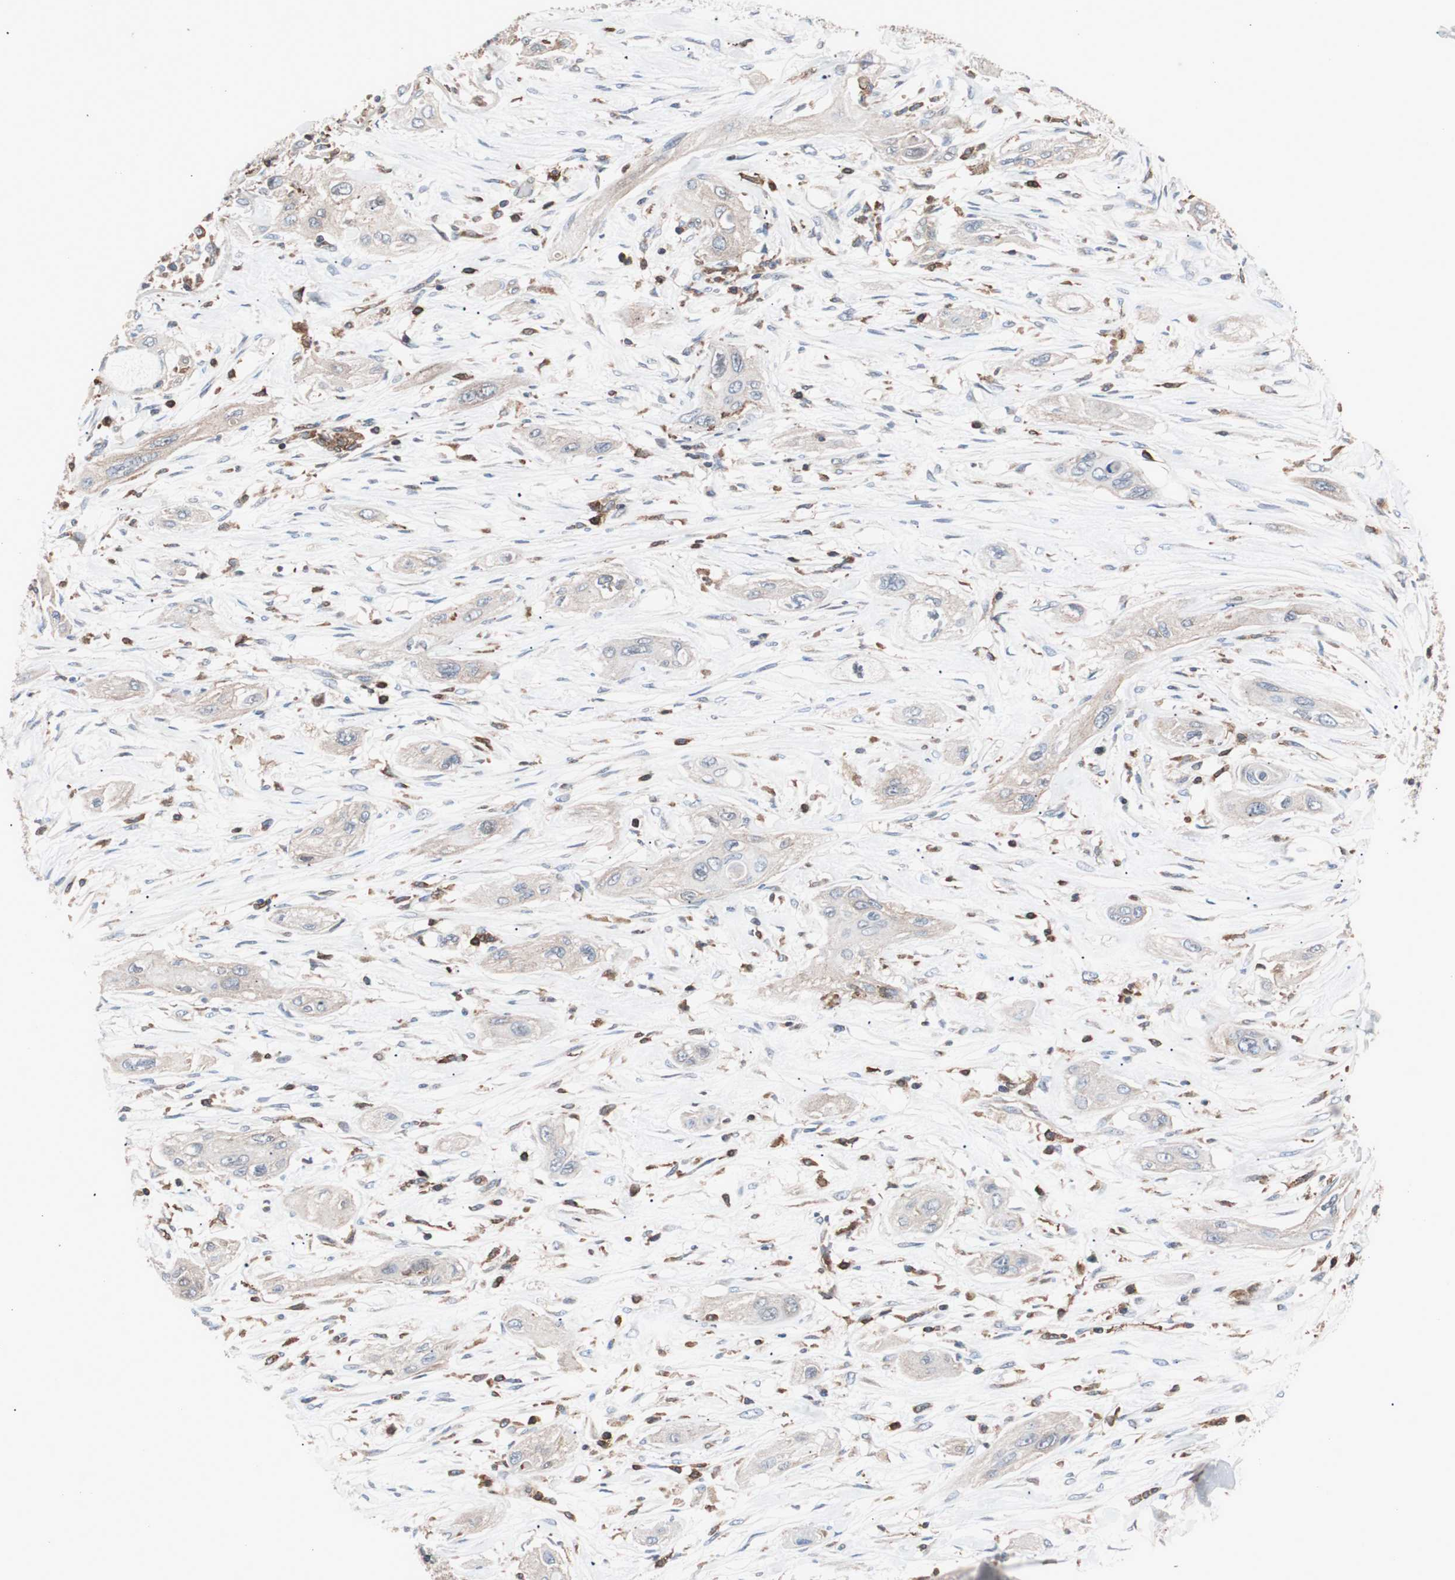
{"staining": {"intensity": "weak", "quantity": ">75%", "location": "cytoplasmic/membranous"}, "tissue": "lung cancer", "cell_type": "Tumor cells", "image_type": "cancer", "snomed": [{"axis": "morphology", "description": "Squamous cell carcinoma, NOS"}, {"axis": "topography", "description": "Lung"}], "caption": "Squamous cell carcinoma (lung) was stained to show a protein in brown. There is low levels of weak cytoplasmic/membranous positivity in about >75% of tumor cells.", "gene": "PIK3R1", "patient": {"sex": "female", "age": 47}}